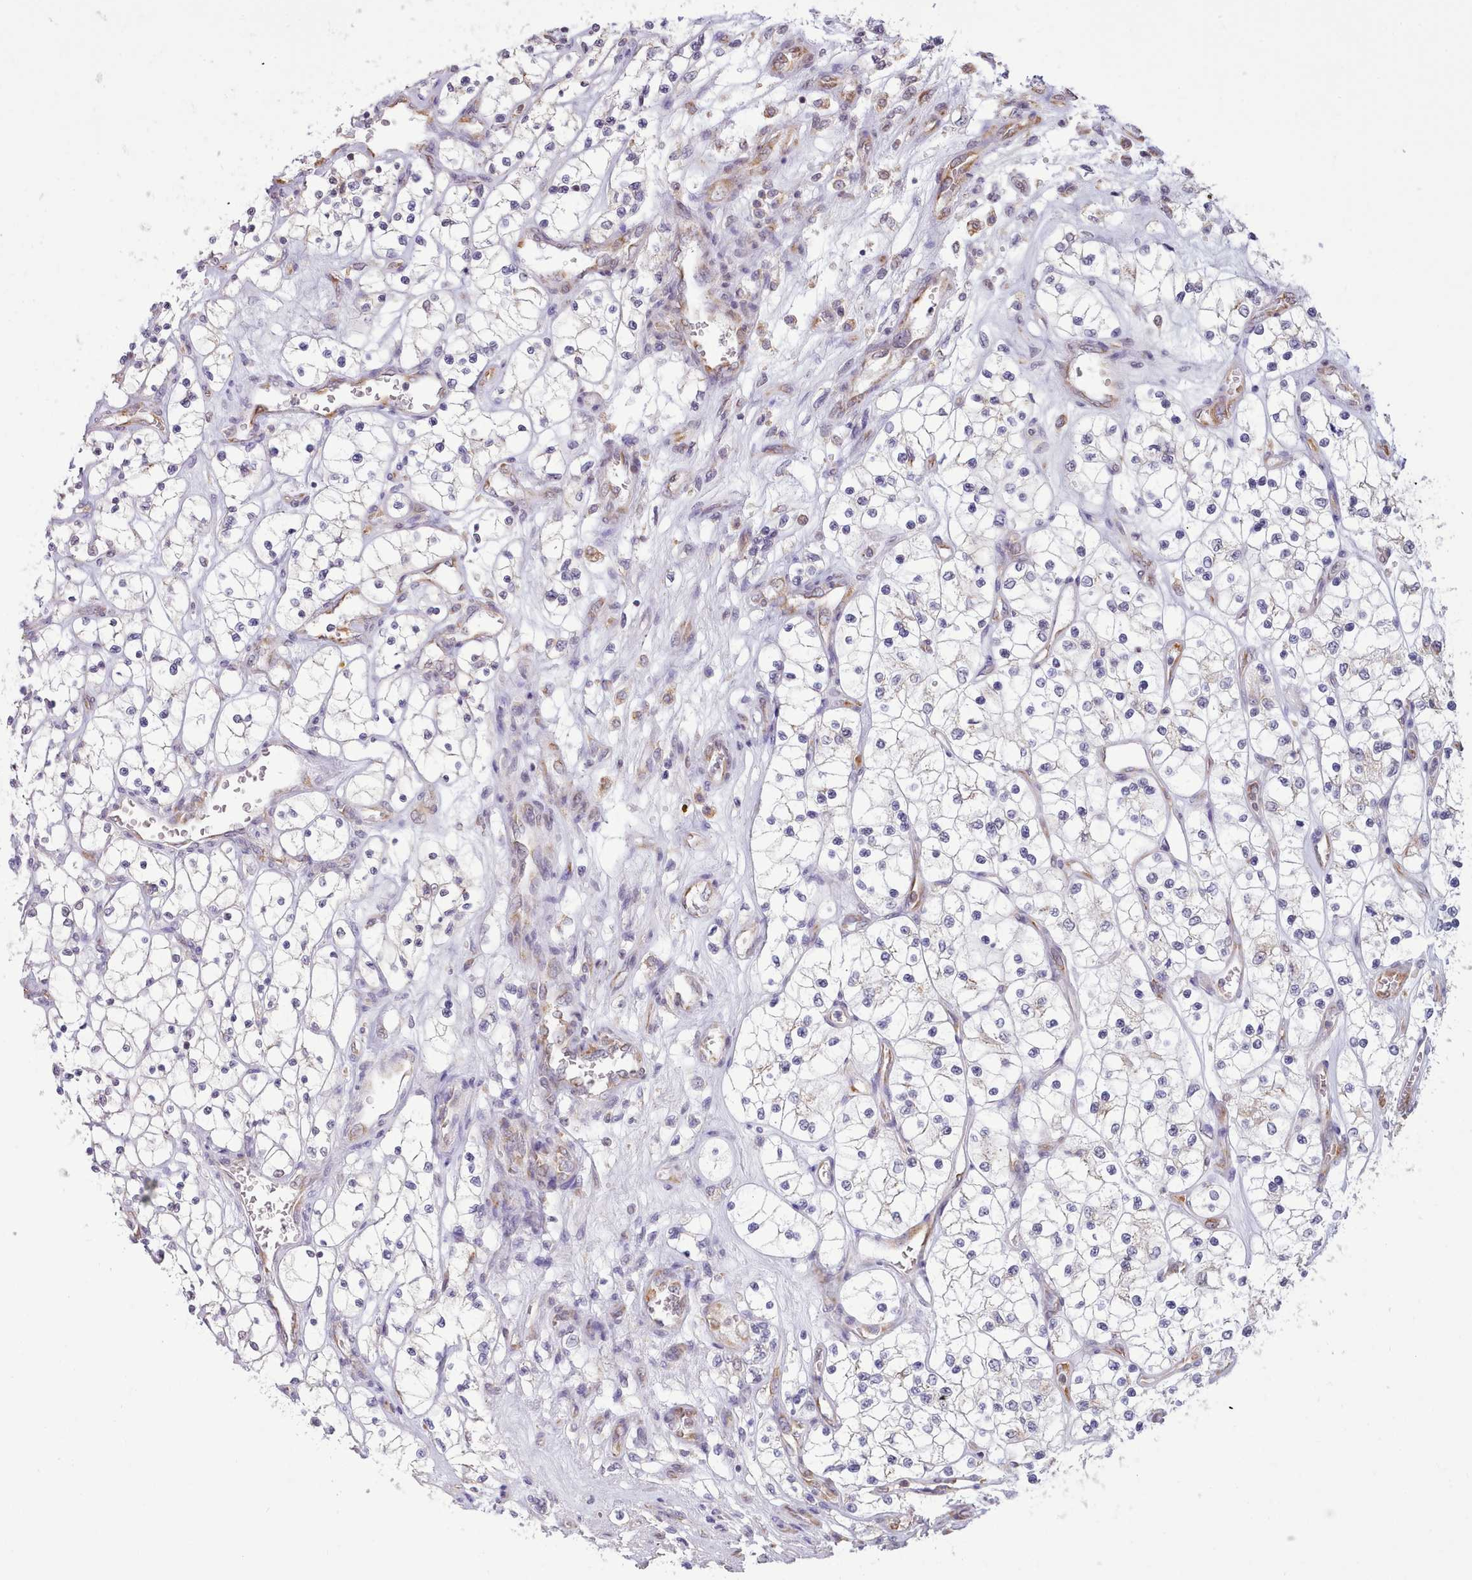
{"staining": {"intensity": "negative", "quantity": "none", "location": "none"}, "tissue": "renal cancer", "cell_type": "Tumor cells", "image_type": "cancer", "snomed": [{"axis": "morphology", "description": "Adenocarcinoma, NOS"}, {"axis": "topography", "description": "Kidney"}], "caption": "This histopathology image is of renal adenocarcinoma stained with immunohistochemistry (IHC) to label a protein in brown with the nuclei are counter-stained blue. There is no positivity in tumor cells.", "gene": "SEC61B", "patient": {"sex": "female", "age": 69}}